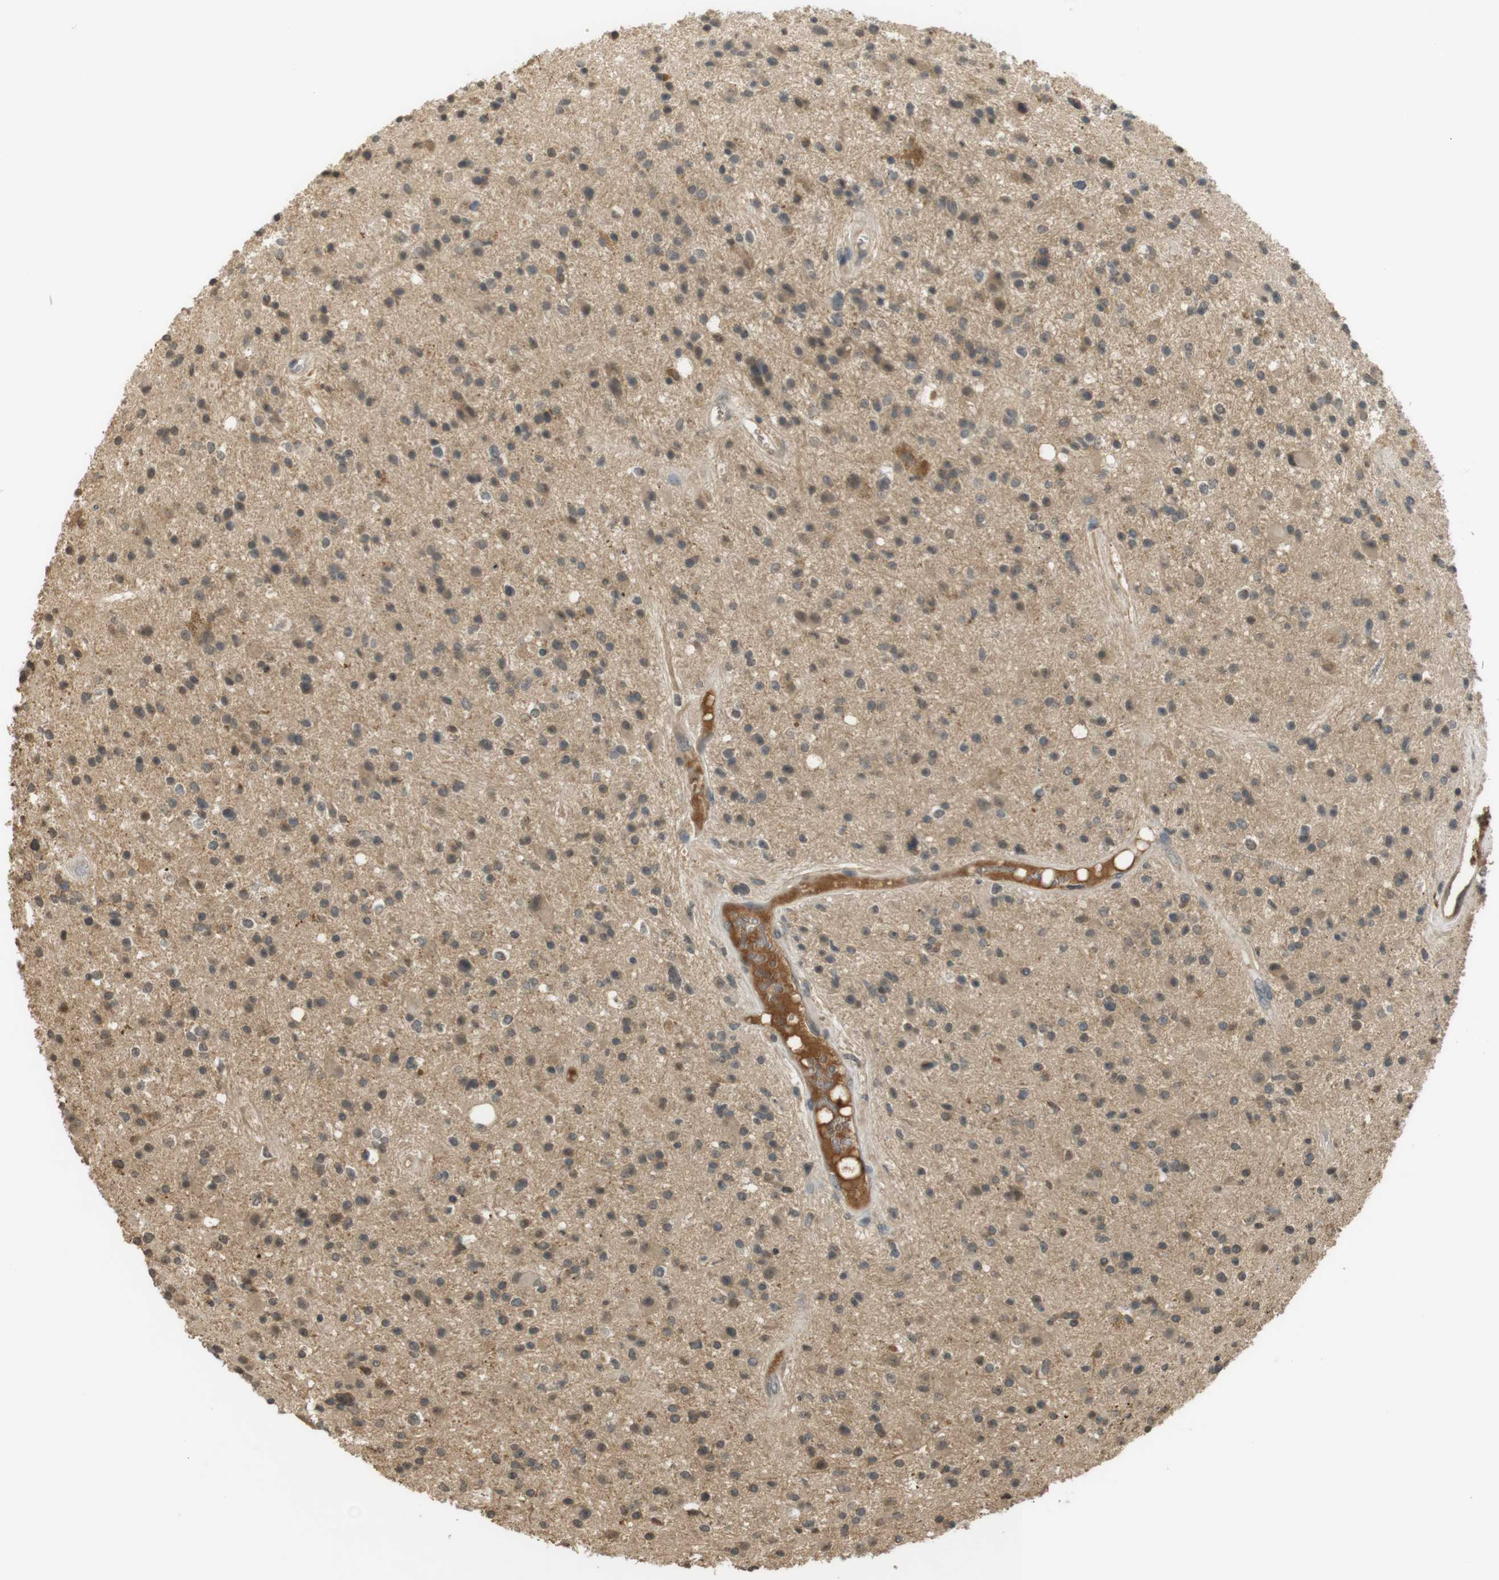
{"staining": {"intensity": "moderate", "quantity": "<25%", "location": "cytoplasmic/membranous"}, "tissue": "glioma", "cell_type": "Tumor cells", "image_type": "cancer", "snomed": [{"axis": "morphology", "description": "Glioma, malignant, High grade"}, {"axis": "topography", "description": "Brain"}], "caption": "Glioma stained with a protein marker reveals moderate staining in tumor cells.", "gene": "SRR", "patient": {"sex": "male", "age": 33}}